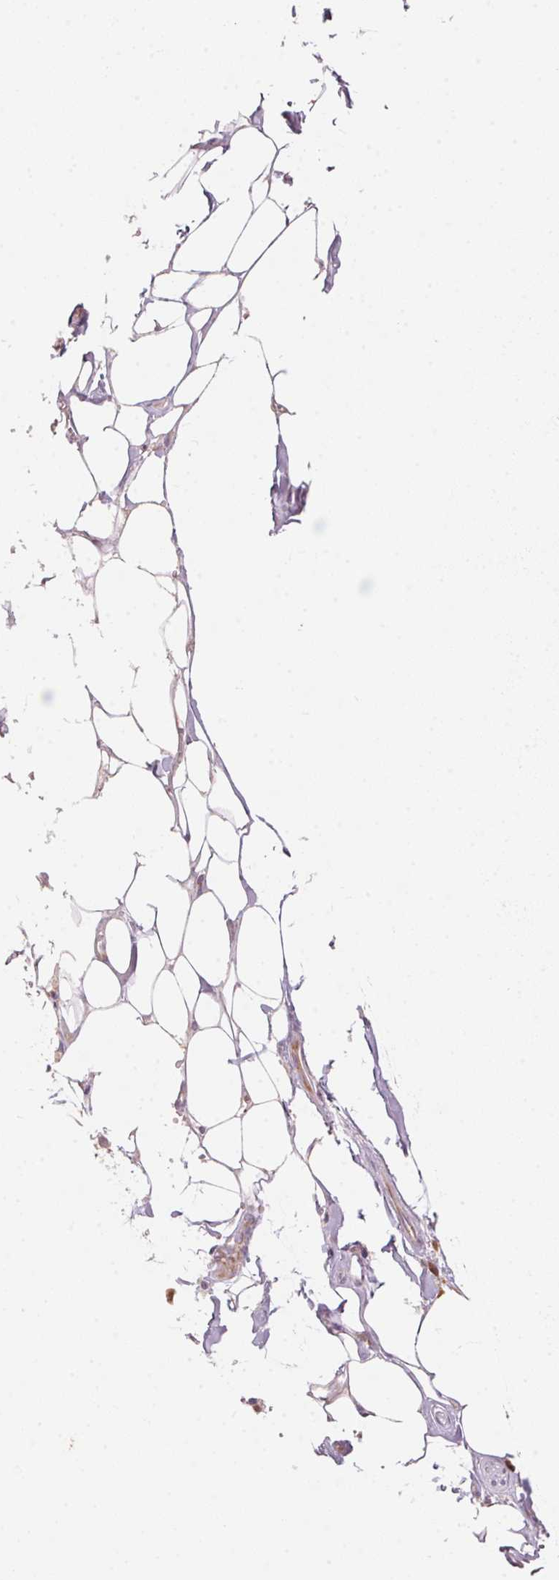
{"staining": {"intensity": "weak", "quantity": "25%-75%", "location": "cytoplasmic/membranous"}, "tissue": "adipose tissue", "cell_type": "Adipocytes", "image_type": "normal", "snomed": [{"axis": "morphology", "description": "Normal tissue, NOS"}, {"axis": "morphology", "description": "Squamous cell carcinoma, NOS"}, {"axis": "topography", "description": "Cartilage tissue"}, {"axis": "topography", "description": "Bronchus"}, {"axis": "topography", "description": "Lung"}], "caption": "Human adipose tissue stained for a protein (brown) exhibits weak cytoplasmic/membranous positive positivity in approximately 25%-75% of adipocytes.", "gene": "BLOC1S2", "patient": {"sex": "male", "age": 66}}